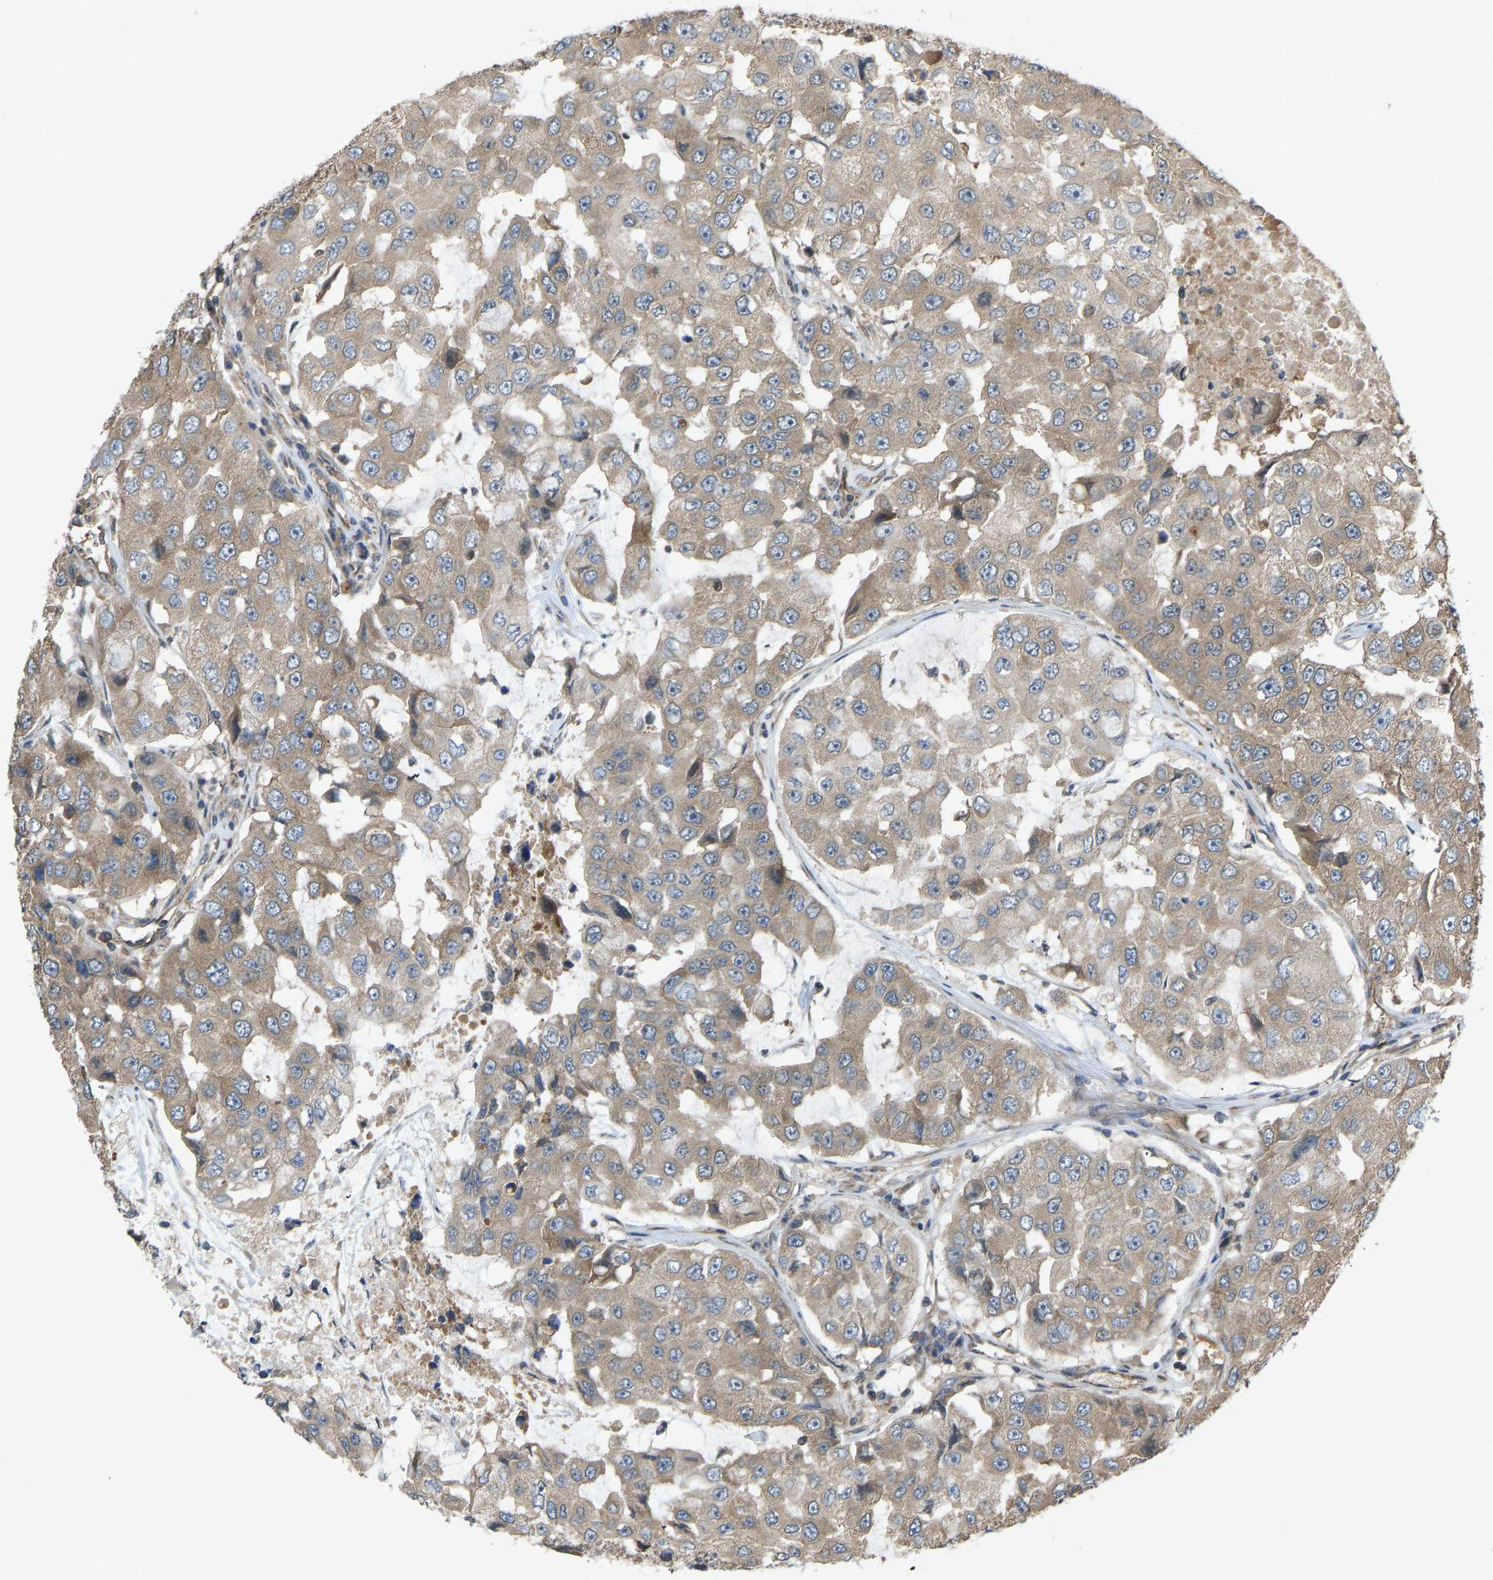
{"staining": {"intensity": "moderate", "quantity": ">75%", "location": "cytoplasmic/membranous"}, "tissue": "breast cancer", "cell_type": "Tumor cells", "image_type": "cancer", "snomed": [{"axis": "morphology", "description": "Duct carcinoma"}, {"axis": "topography", "description": "Breast"}], "caption": "Invasive ductal carcinoma (breast) stained with a brown dye displays moderate cytoplasmic/membranous positive staining in about >75% of tumor cells.", "gene": "CCT8", "patient": {"sex": "female", "age": 27}}